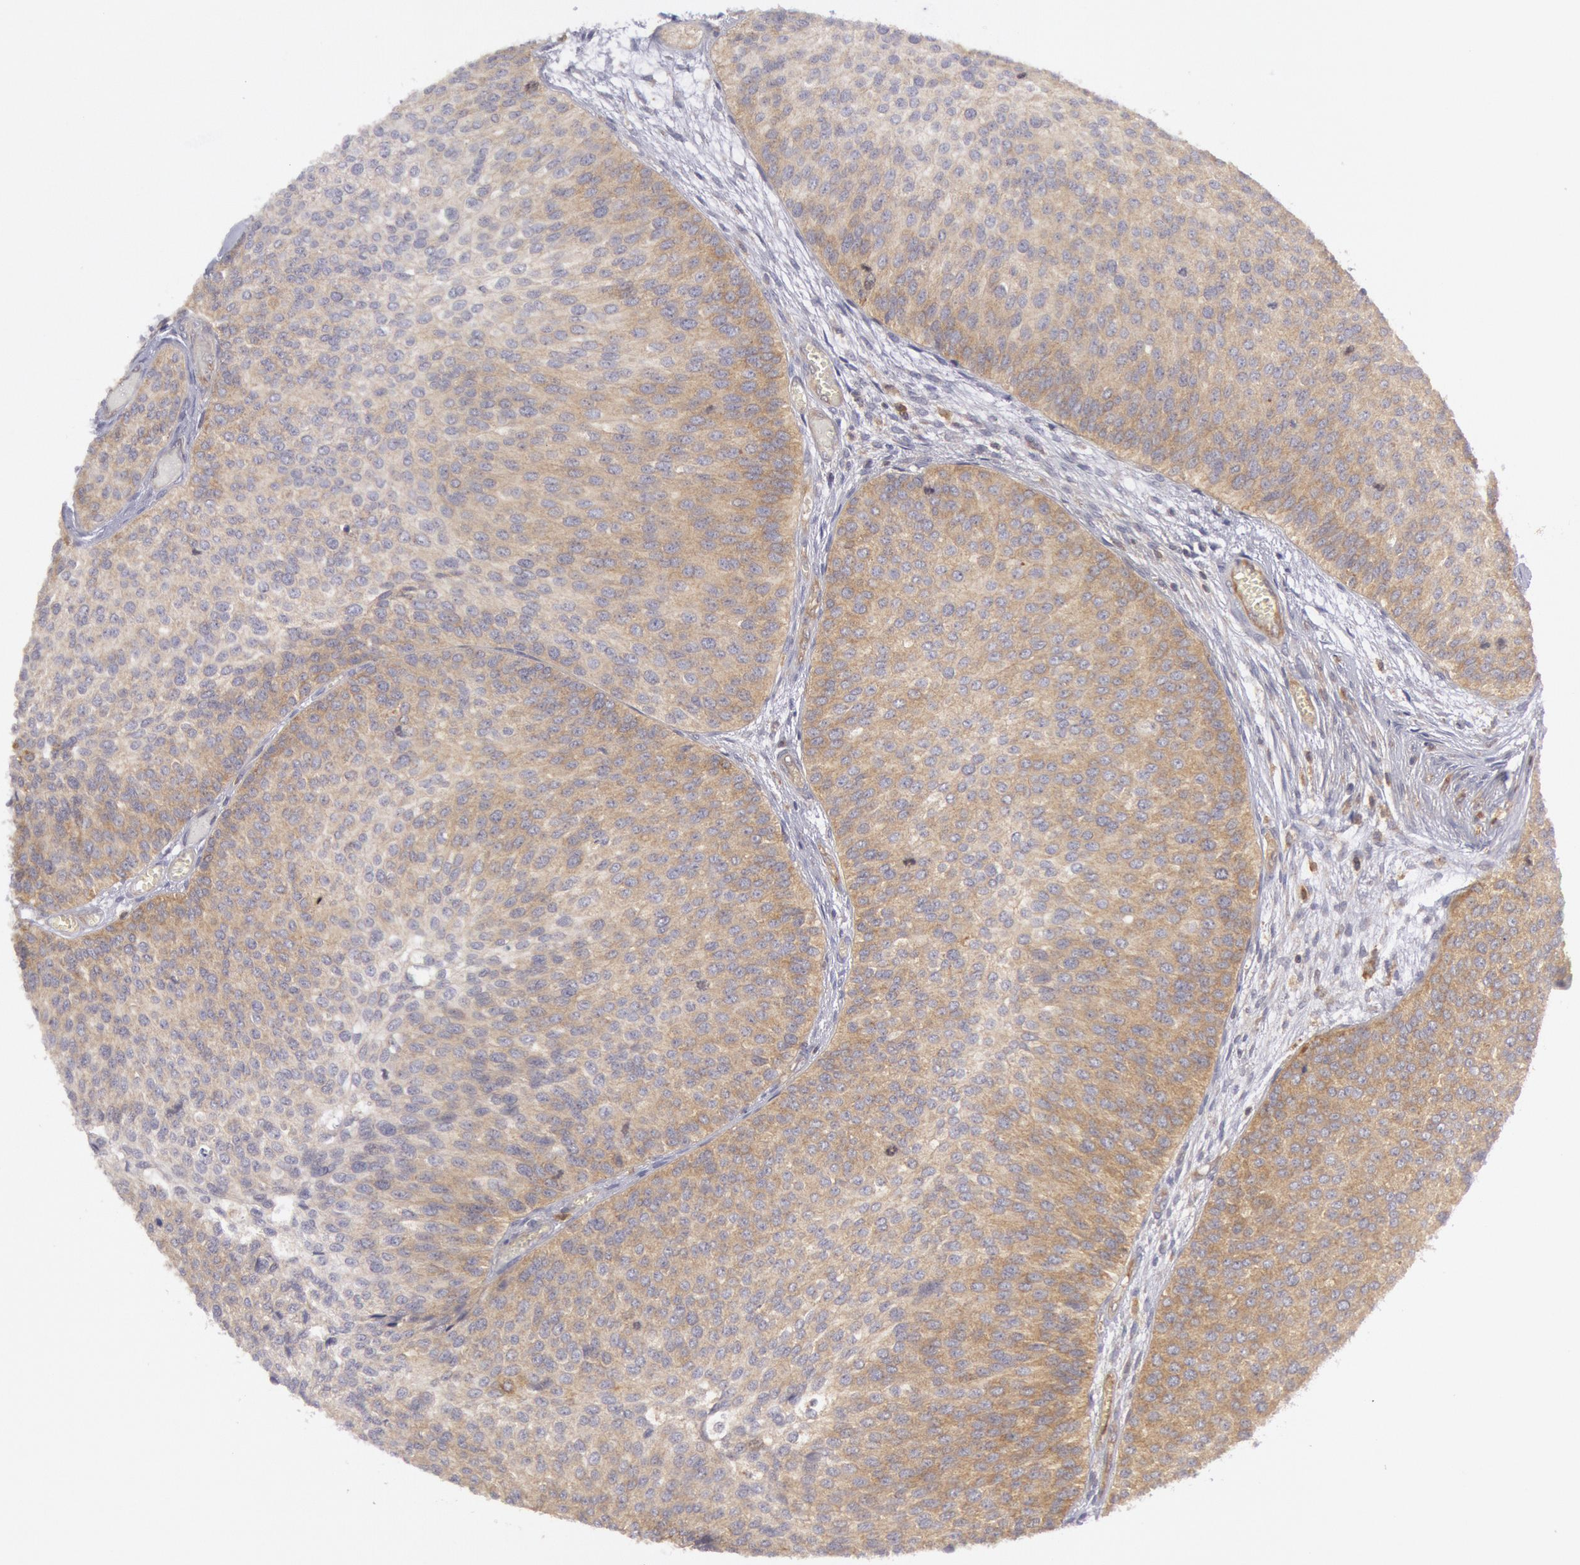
{"staining": {"intensity": "weak", "quantity": ">75%", "location": "cytoplasmic/membranous"}, "tissue": "urothelial cancer", "cell_type": "Tumor cells", "image_type": "cancer", "snomed": [{"axis": "morphology", "description": "Urothelial carcinoma, Low grade"}, {"axis": "topography", "description": "Urinary bladder"}], "caption": "This micrograph shows urothelial carcinoma (low-grade) stained with immunohistochemistry (IHC) to label a protein in brown. The cytoplasmic/membranous of tumor cells show weak positivity for the protein. Nuclei are counter-stained blue.", "gene": "IKBKB", "patient": {"sex": "male", "age": 84}}